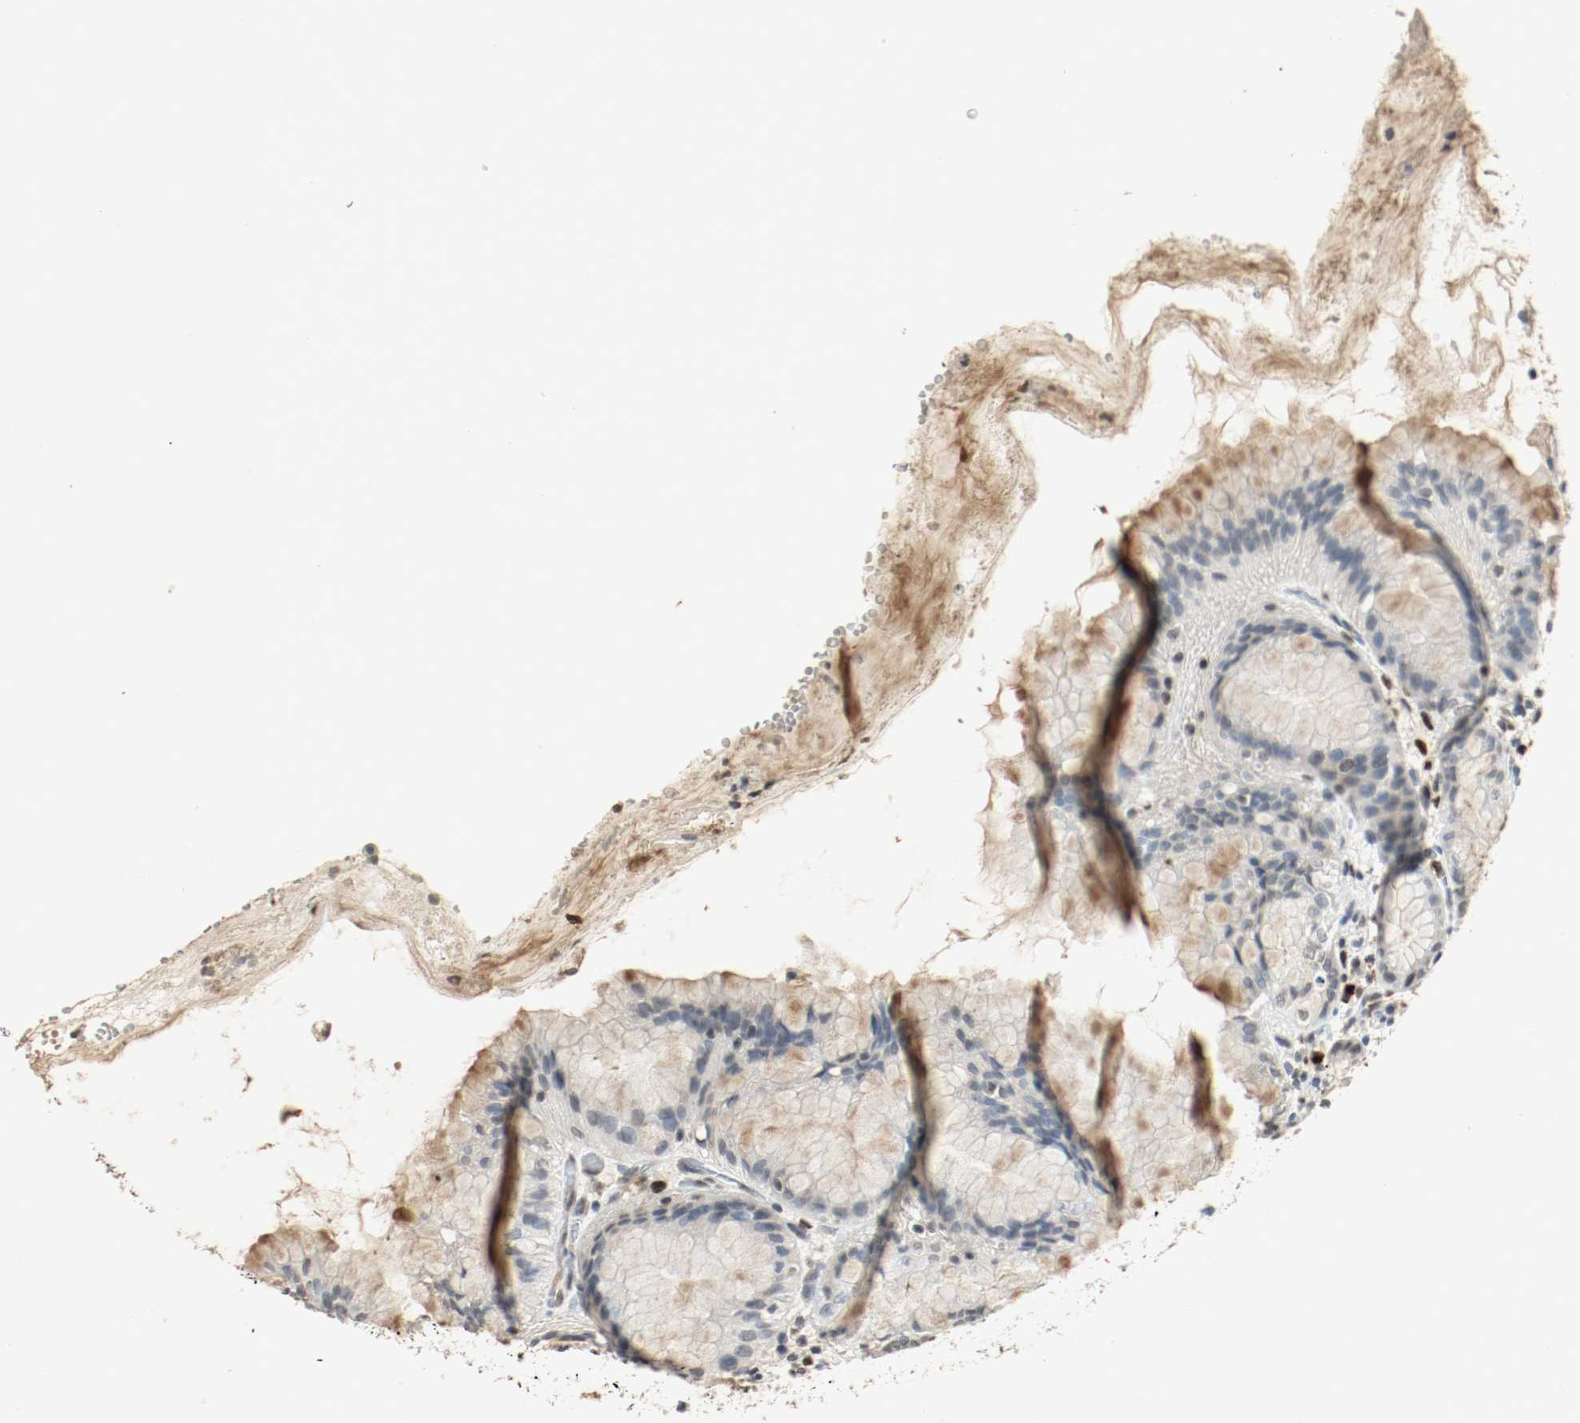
{"staining": {"intensity": "moderate", "quantity": "25%-75%", "location": "nuclear"}, "tissue": "stomach", "cell_type": "Glandular cells", "image_type": "normal", "snomed": [{"axis": "morphology", "description": "Normal tissue, NOS"}, {"axis": "topography", "description": "Stomach"}, {"axis": "topography", "description": "Stomach, lower"}], "caption": "Protein expression analysis of unremarkable stomach shows moderate nuclear staining in approximately 25%-75% of glandular cells.", "gene": "DNMT1", "patient": {"sex": "female", "age": 75}}